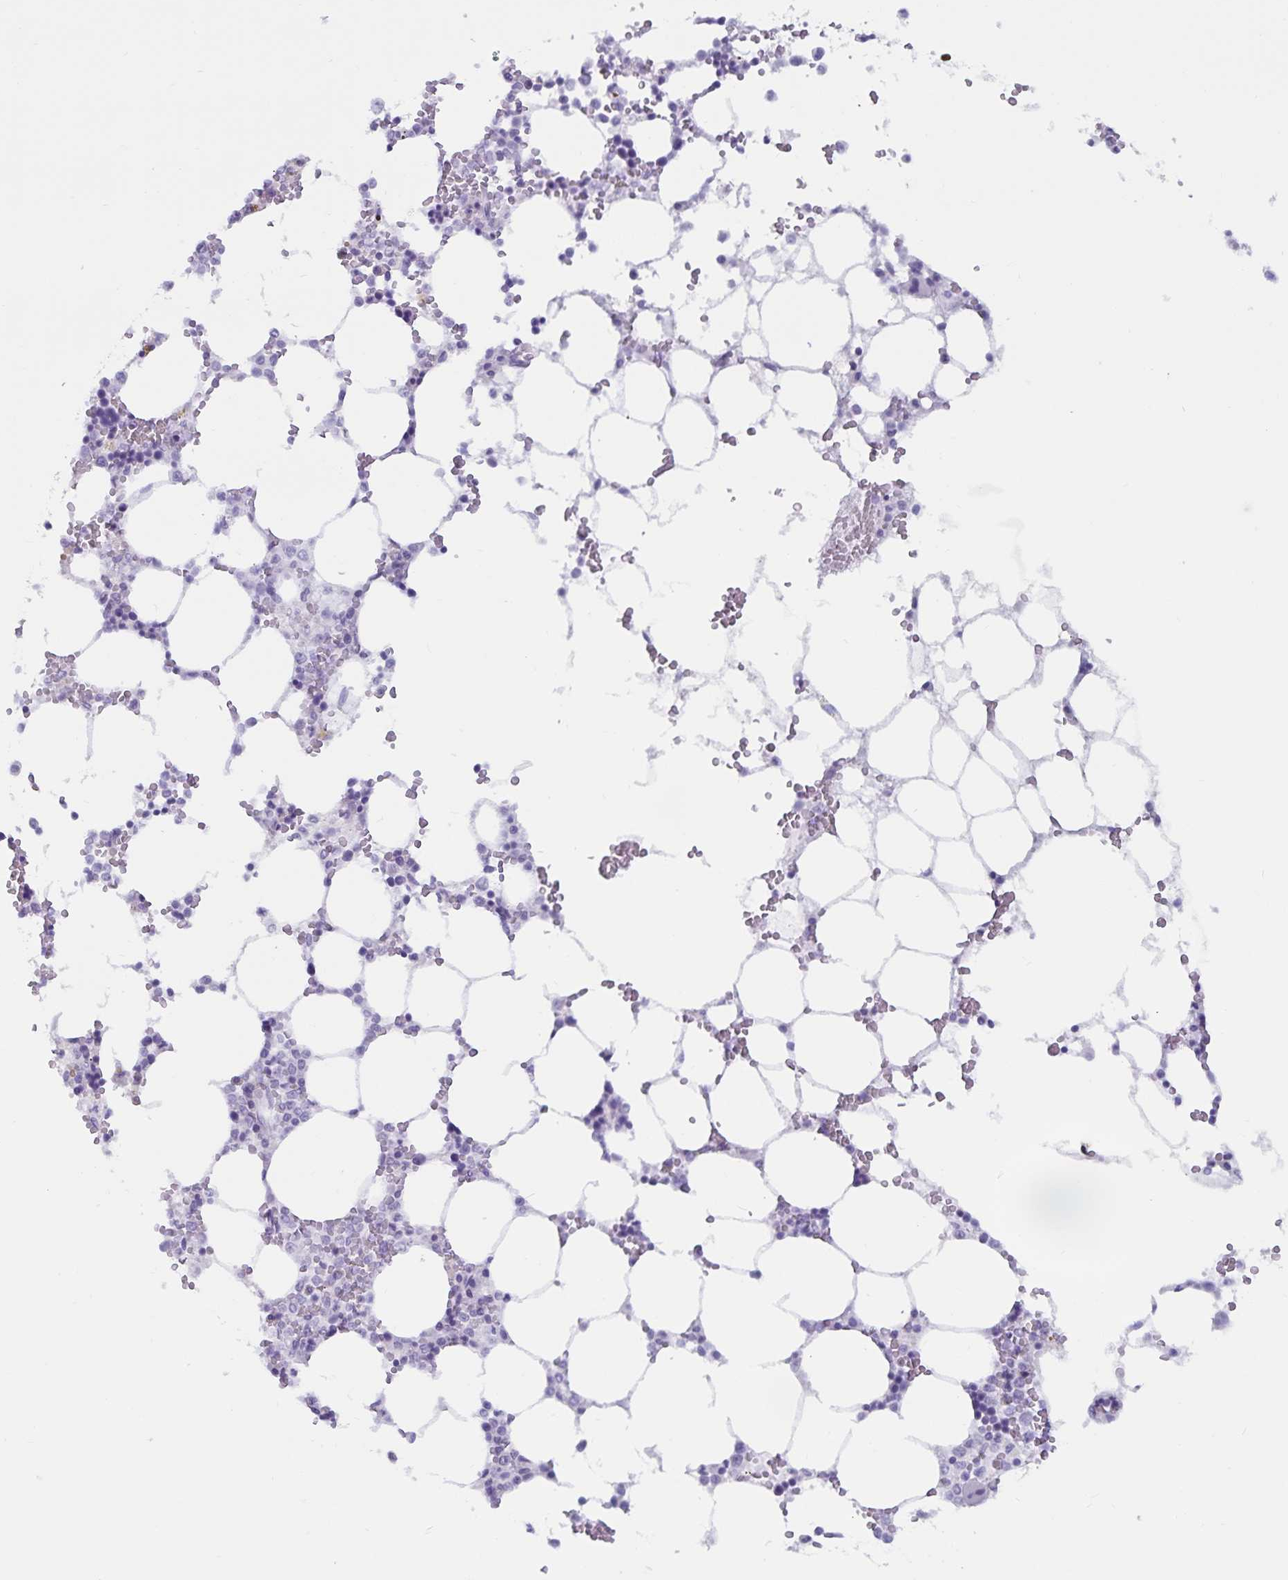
{"staining": {"intensity": "negative", "quantity": "none", "location": "none"}, "tissue": "bone marrow", "cell_type": "Hematopoietic cells", "image_type": "normal", "snomed": [{"axis": "morphology", "description": "Normal tissue, NOS"}, {"axis": "topography", "description": "Bone marrow"}], "caption": "Micrograph shows no significant protein positivity in hematopoietic cells of normal bone marrow. (DAB immunohistochemistry (IHC), high magnification).", "gene": "GPR137", "patient": {"sex": "male", "age": 64}}